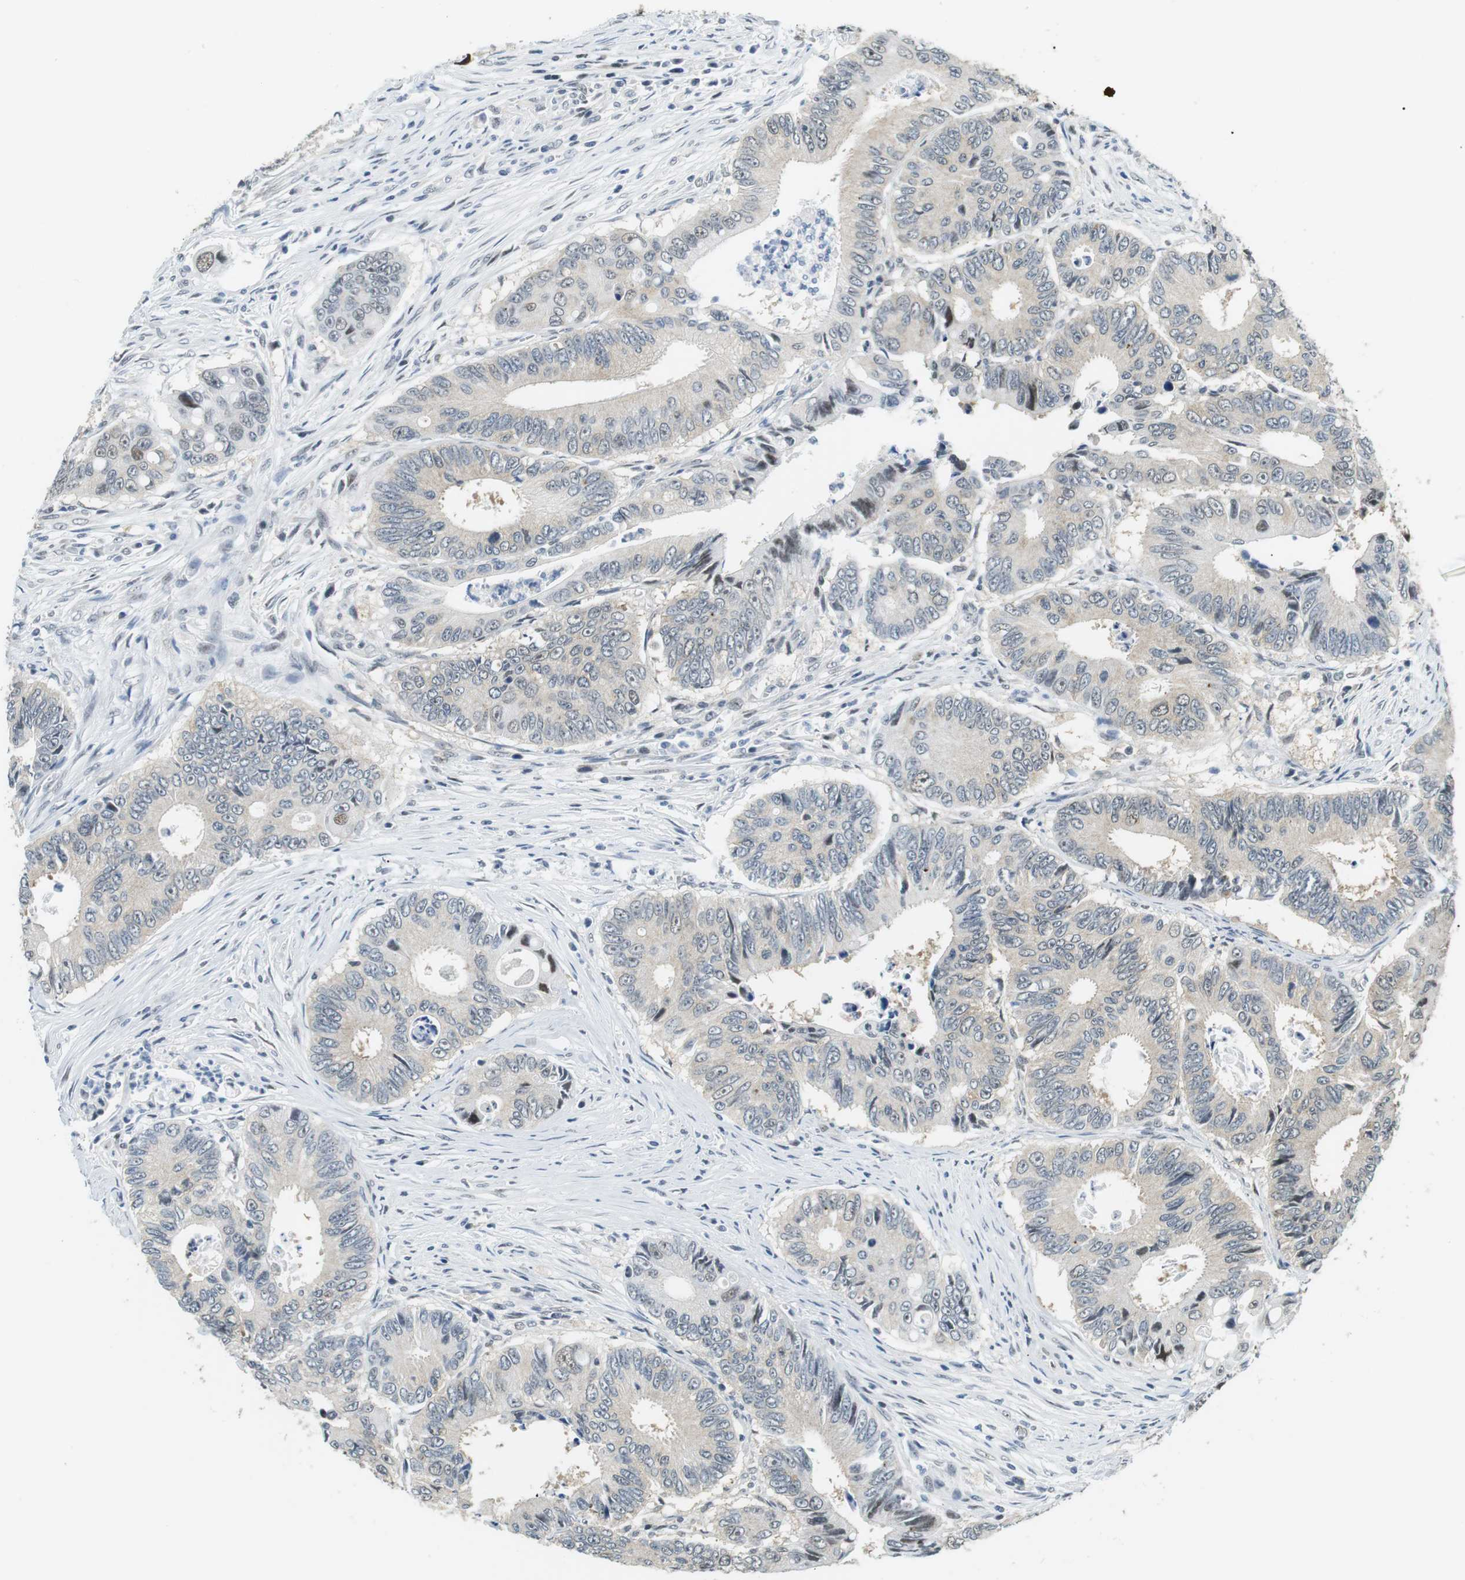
{"staining": {"intensity": "moderate", "quantity": "<25%", "location": "nuclear"}, "tissue": "colorectal cancer", "cell_type": "Tumor cells", "image_type": "cancer", "snomed": [{"axis": "morphology", "description": "Inflammation, NOS"}, {"axis": "morphology", "description": "Adenocarcinoma, NOS"}, {"axis": "topography", "description": "Colon"}], "caption": "Approximately <25% of tumor cells in colorectal cancer show moderate nuclear protein expression as visualized by brown immunohistochemical staining.", "gene": "CSNK2B", "patient": {"sex": "male", "age": 72}}